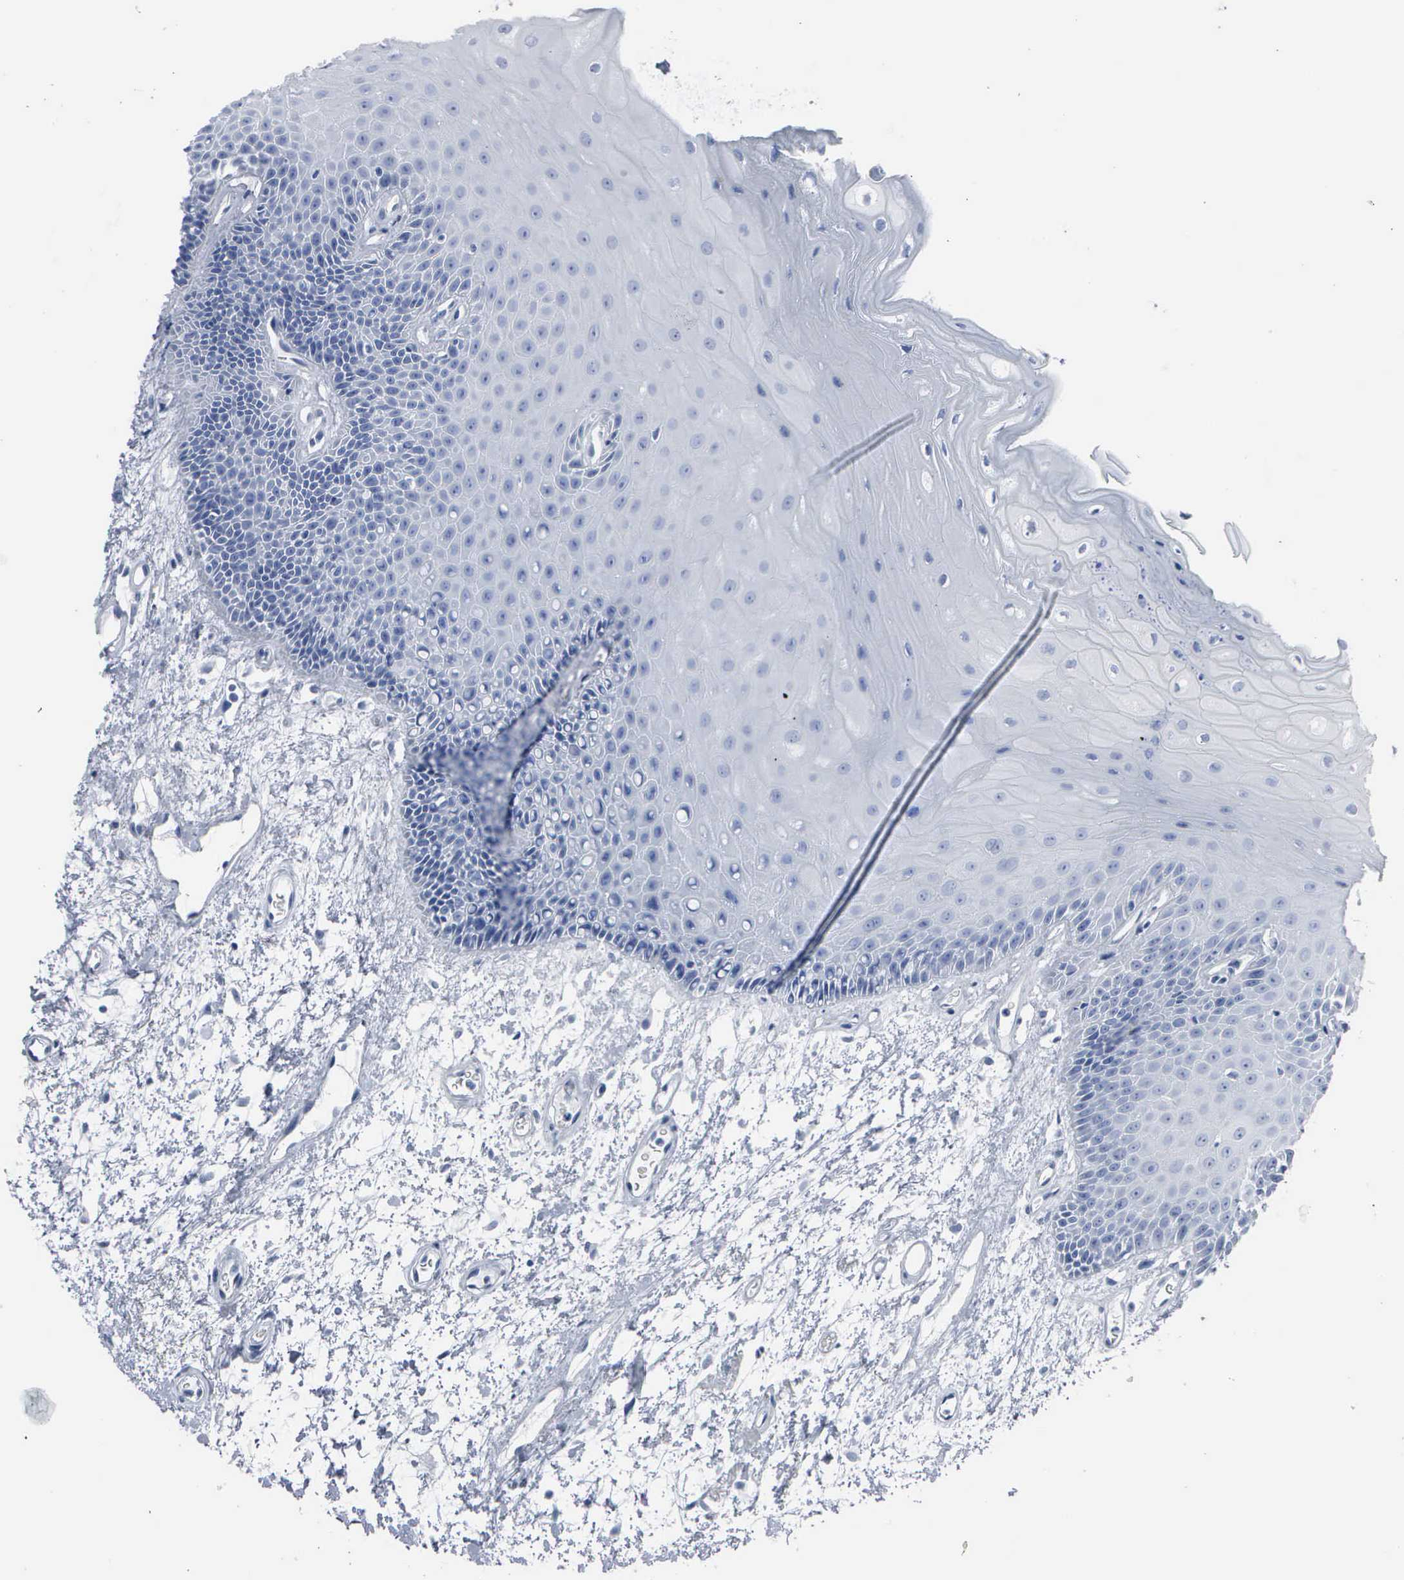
{"staining": {"intensity": "negative", "quantity": "none", "location": "none"}, "tissue": "oral mucosa", "cell_type": "Squamous epithelial cells", "image_type": "normal", "snomed": [{"axis": "morphology", "description": "Normal tissue, NOS"}, {"axis": "topography", "description": "Oral tissue"}], "caption": "DAB immunohistochemical staining of unremarkable human oral mucosa demonstrates no significant staining in squamous epithelial cells. (Immunohistochemistry (ihc), brightfield microscopy, high magnification).", "gene": "DMD", "patient": {"sex": "female", "age": 79}}